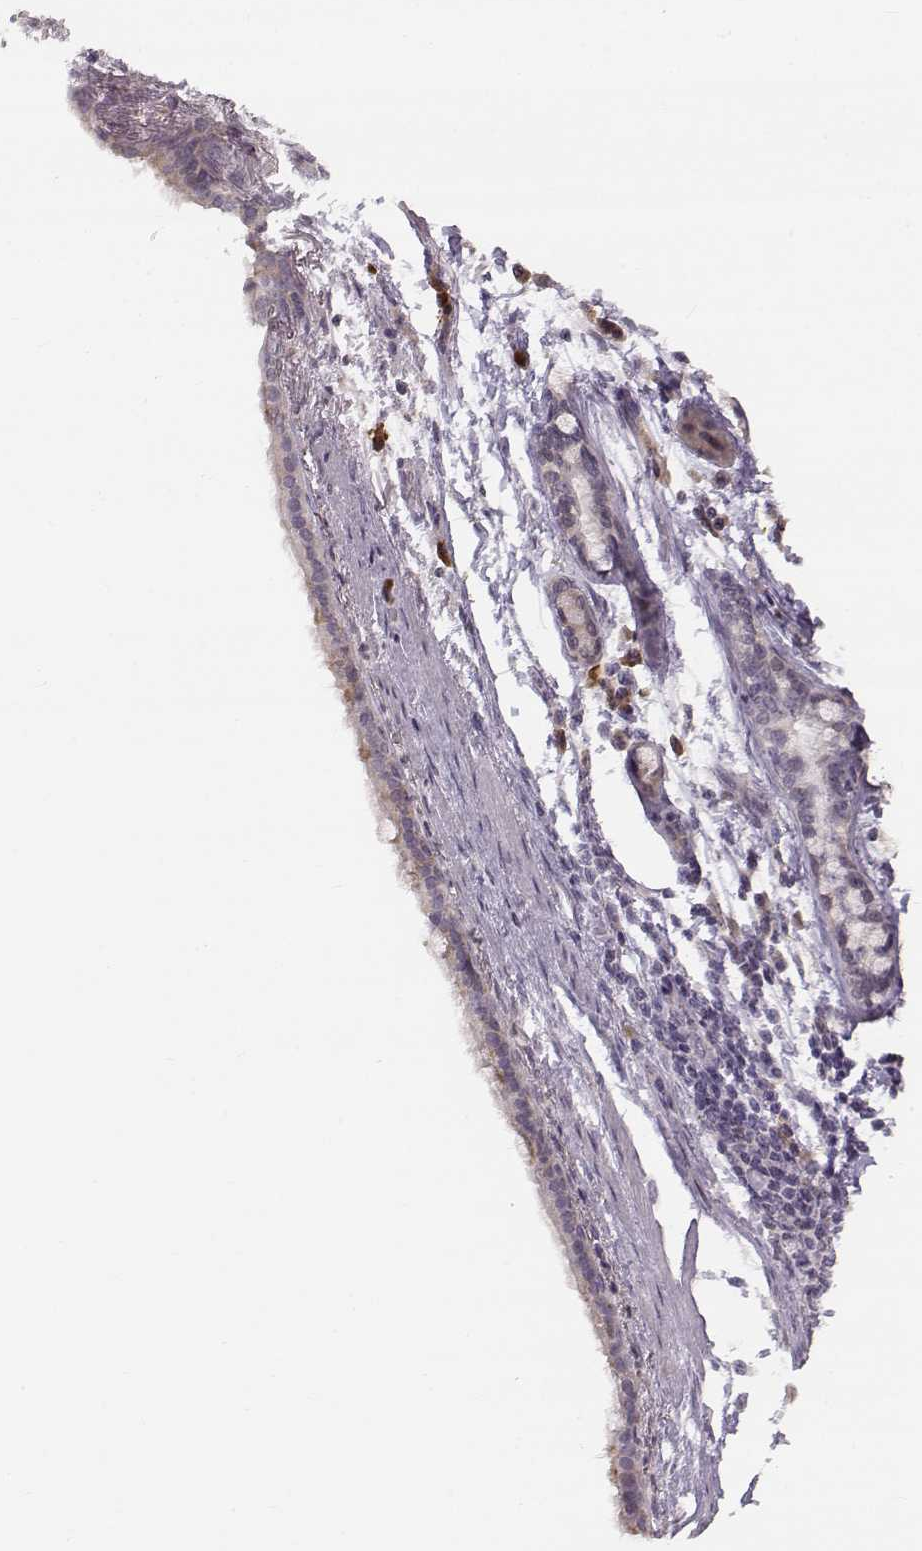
{"staining": {"intensity": "negative", "quantity": "none", "location": "none"}, "tissue": "bronchus", "cell_type": "Respiratory epithelial cells", "image_type": "normal", "snomed": [{"axis": "morphology", "description": "Normal tissue, NOS"}, {"axis": "morphology", "description": "Squamous cell carcinoma, NOS"}, {"axis": "topography", "description": "Bronchus"}, {"axis": "topography", "description": "Lung"}], "caption": "A micrograph of bronchus stained for a protein exhibits no brown staining in respiratory epithelial cells. (DAB IHC visualized using brightfield microscopy, high magnification).", "gene": "ACSL6", "patient": {"sex": "male", "age": 69}}